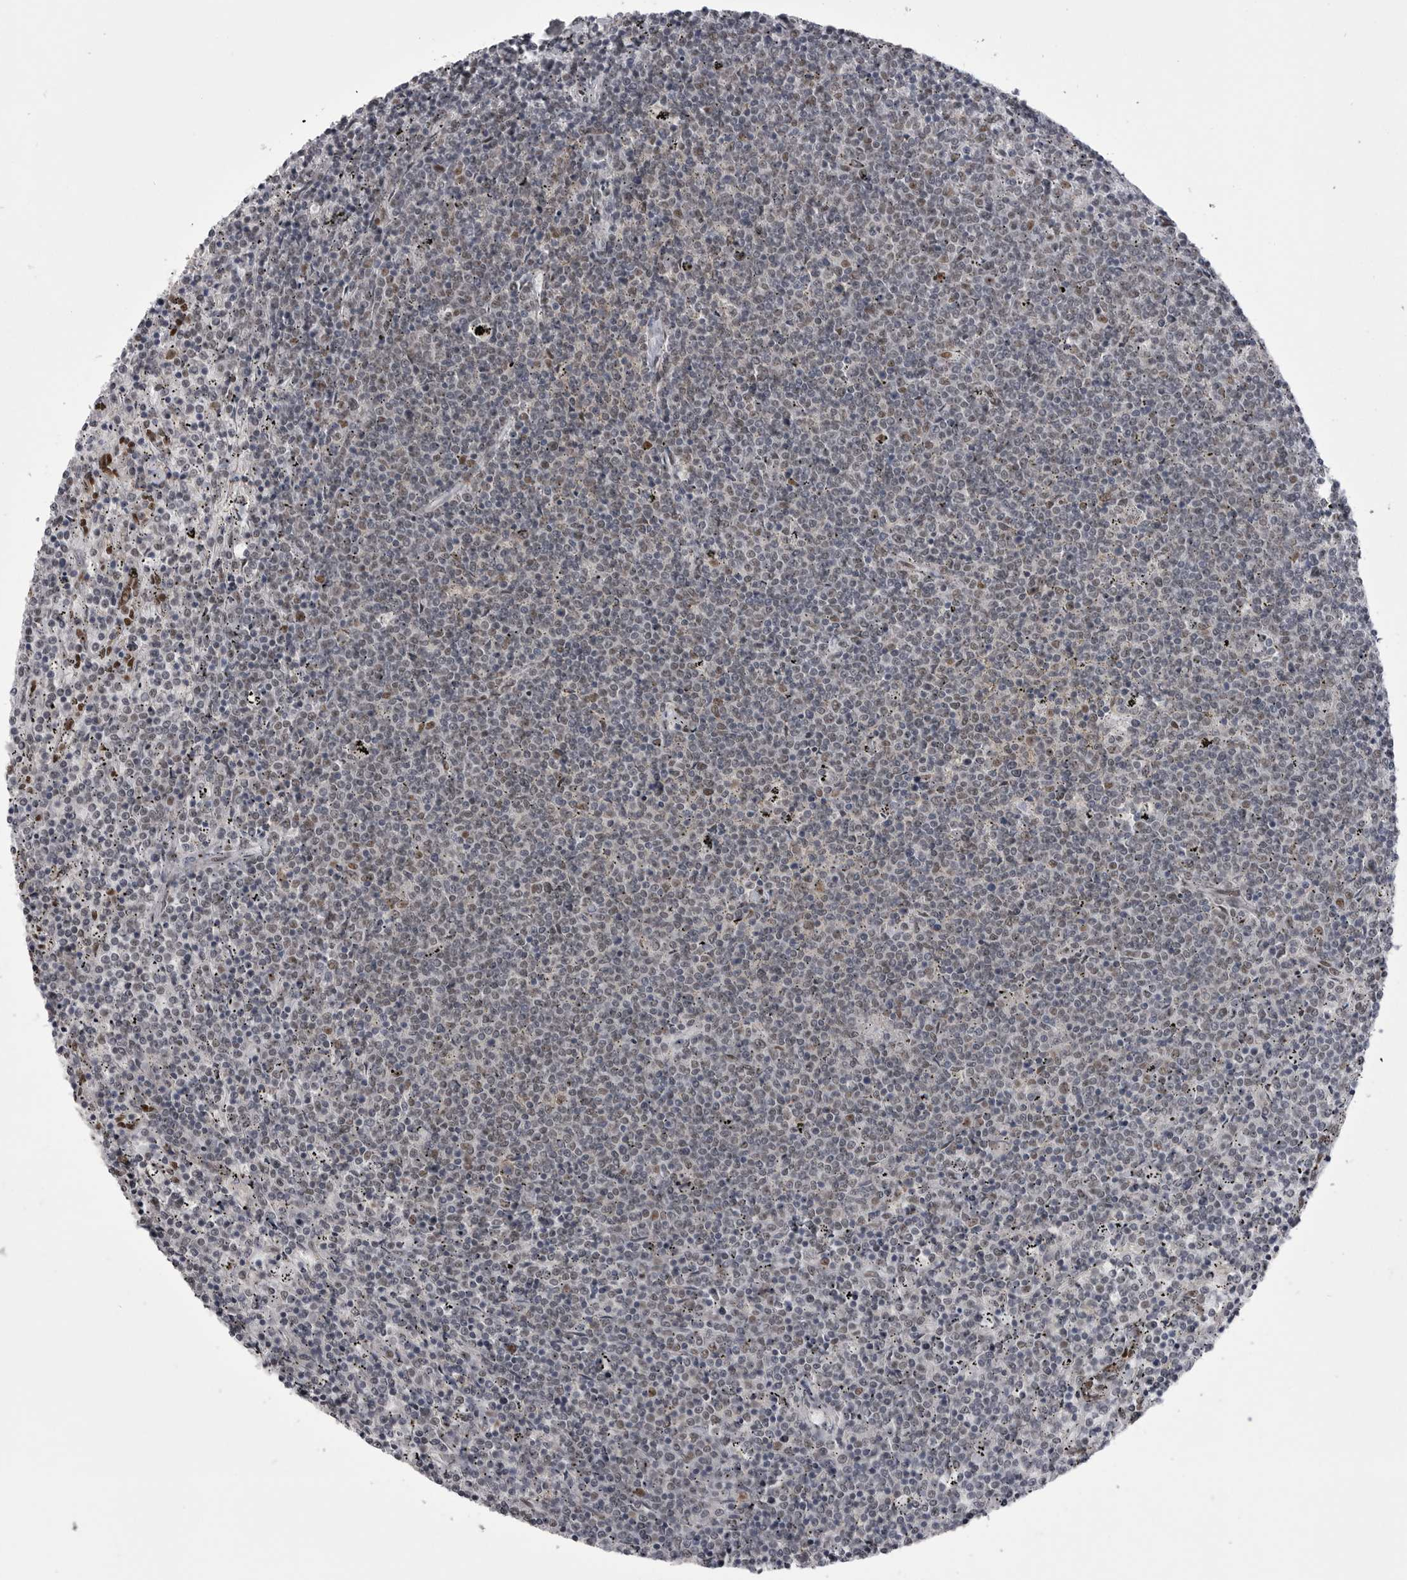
{"staining": {"intensity": "moderate", "quantity": "<25%", "location": "nuclear"}, "tissue": "lymphoma", "cell_type": "Tumor cells", "image_type": "cancer", "snomed": [{"axis": "morphology", "description": "Malignant lymphoma, non-Hodgkin's type, Low grade"}, {"axis": "topography", "description": "Spleen"}], "caption": "Protein staining of lymphoma tissue exhibits moderate nuclear staining in approximately <25% of tumor cells. The protein of interest is shown in brown color, while the nuclei are stained blue.", "gene": "MEPCE", "patient": {"sex": "female", "age": 50}}